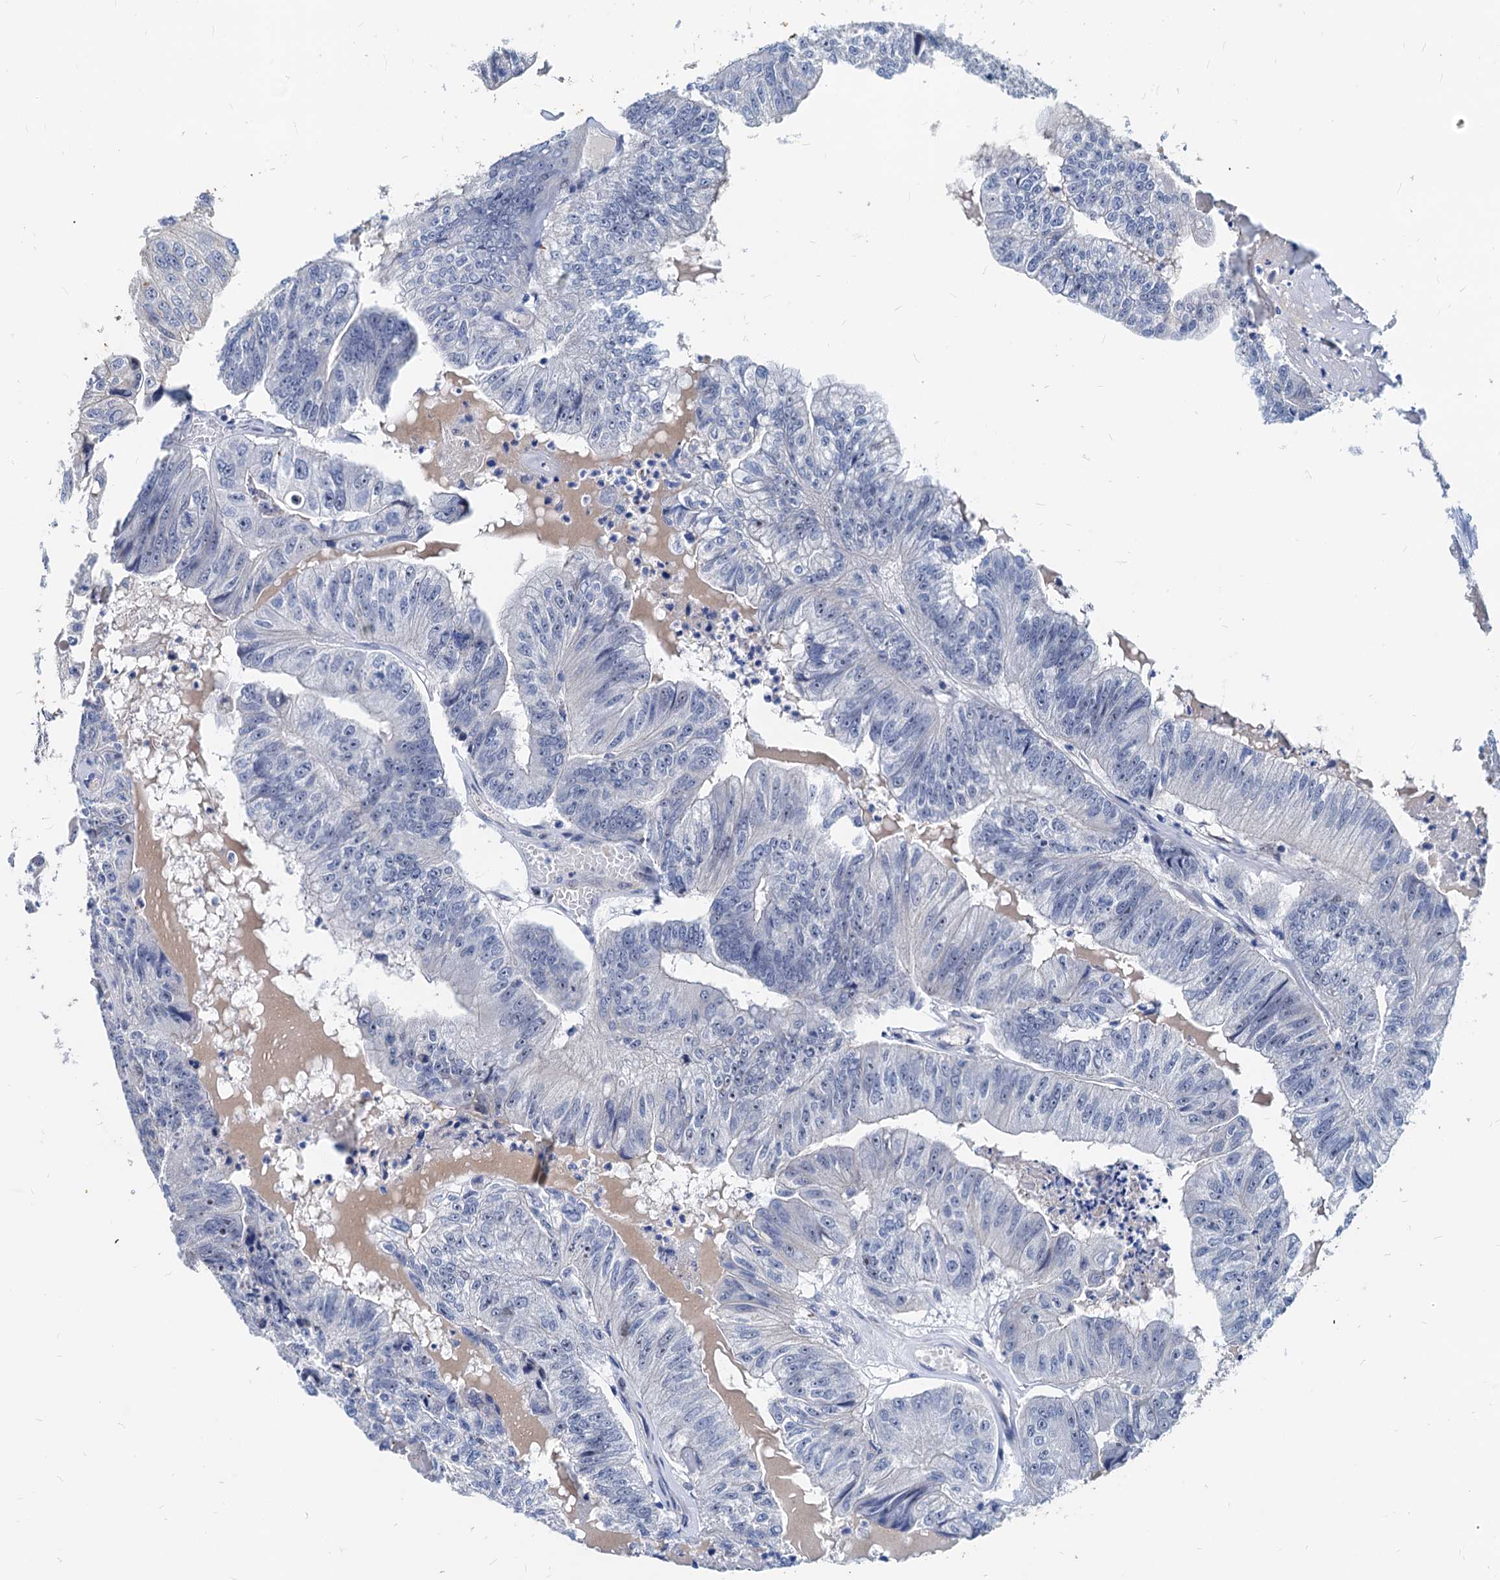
{"staining": {"intensity": "negative", "quantity": "none", "location": "none"}, "tissue": "colorectal cancer", "cell_type": "Tumor cells", "image_type": "cancer", "snomed": [{"axis": "morphology", "description": "Adenocarcinoma, NOS"}, {"axis": "topography", "description": "Colon"}], "caption": "Colorectal cancer was stained to show a protein in brown. There is no significant positivity in tumor cells. The staining is performed using DAB brown chromogen with nuclei counter-stained in using hematoxylin.", "gene": "HSF2", "patient": {"sex": "female", "age": 67}}